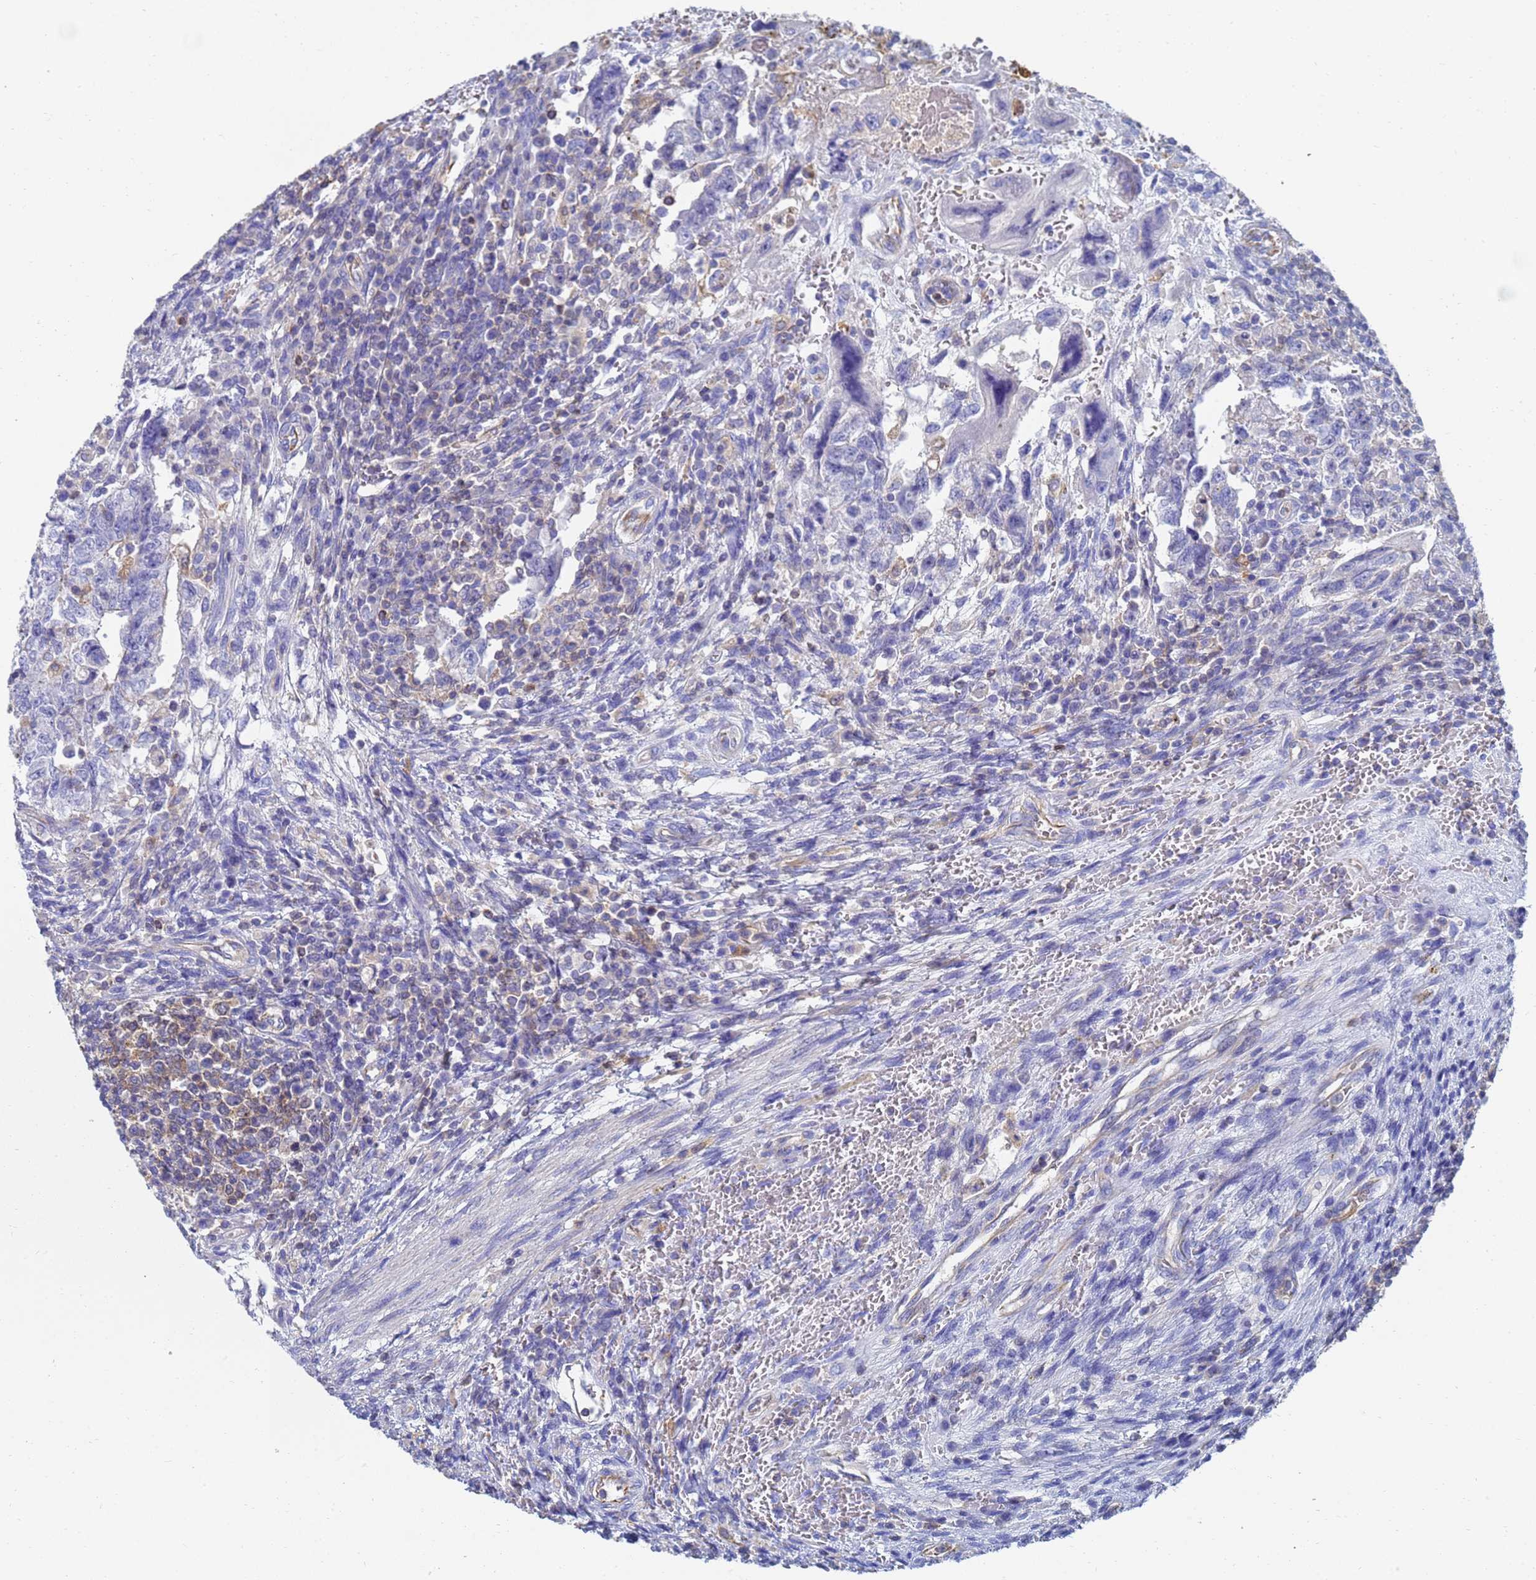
{"staining": {"intensity": "negative", "quantity": "none", "location": "none"}, "tissue": "testis cancer", "cell_type": "Tumor cells", "image_type": "cancer", "snomed": [{"axis": "morphology", "description": "Carcinoma, Embryonal, NOS"}, {"axis": "topography", "description": "Testis"}], "caption": "Tumor cells show no significant protein staining in embryonal carcinoma (testis).", "gene": "GCHFR", "patient": {"sex": "male", "age": 26}}